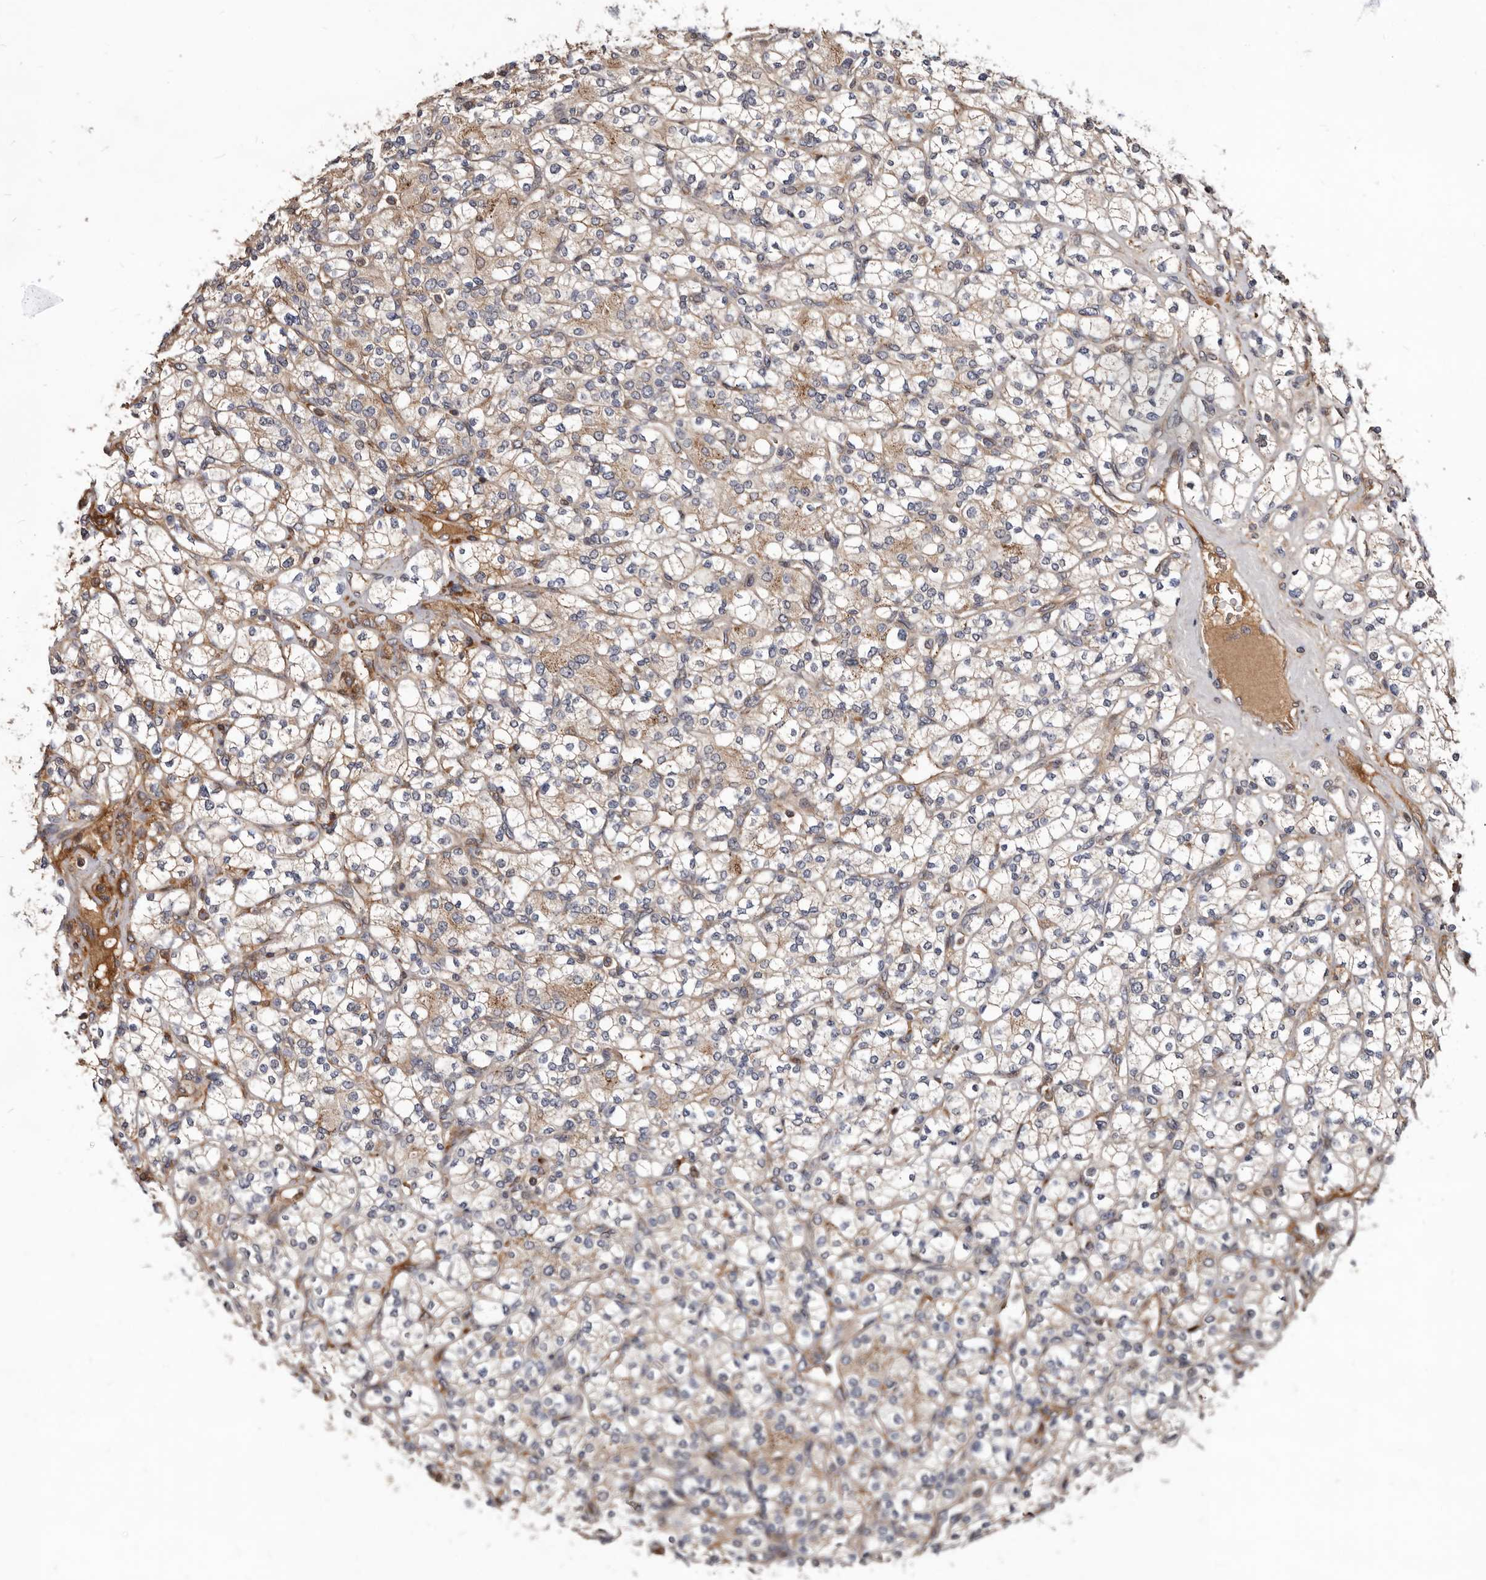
{"staining": {"intensity": "weak", "quantity": "25%-75%", "location": "cytoplasmic/membranous"}, "tissue": "renal cancer", "cell_type": "Tumor cells", "image_type": "cancer", "snomed": [{"axis": "morphology", "description": "Adenocarcinoma, NOS"}, {"axis": "topography", "description": "Kidney"}], "caption": "IHC staining of renal cancer (adenocarcinoma), which reveals low levels of weak cytoplasmic/membranous staining in about 25%-75% of tumor cells indicating weak cytoplasmic/membranous protein expression. The staining was performed using DAB (3,3'-diaminobenzidine) (brown) for protein detection and nuclei were counterstained in hematoxylin (blue).", "gene": "WEE2", "patient": {"sex": "male", "age": 77}}